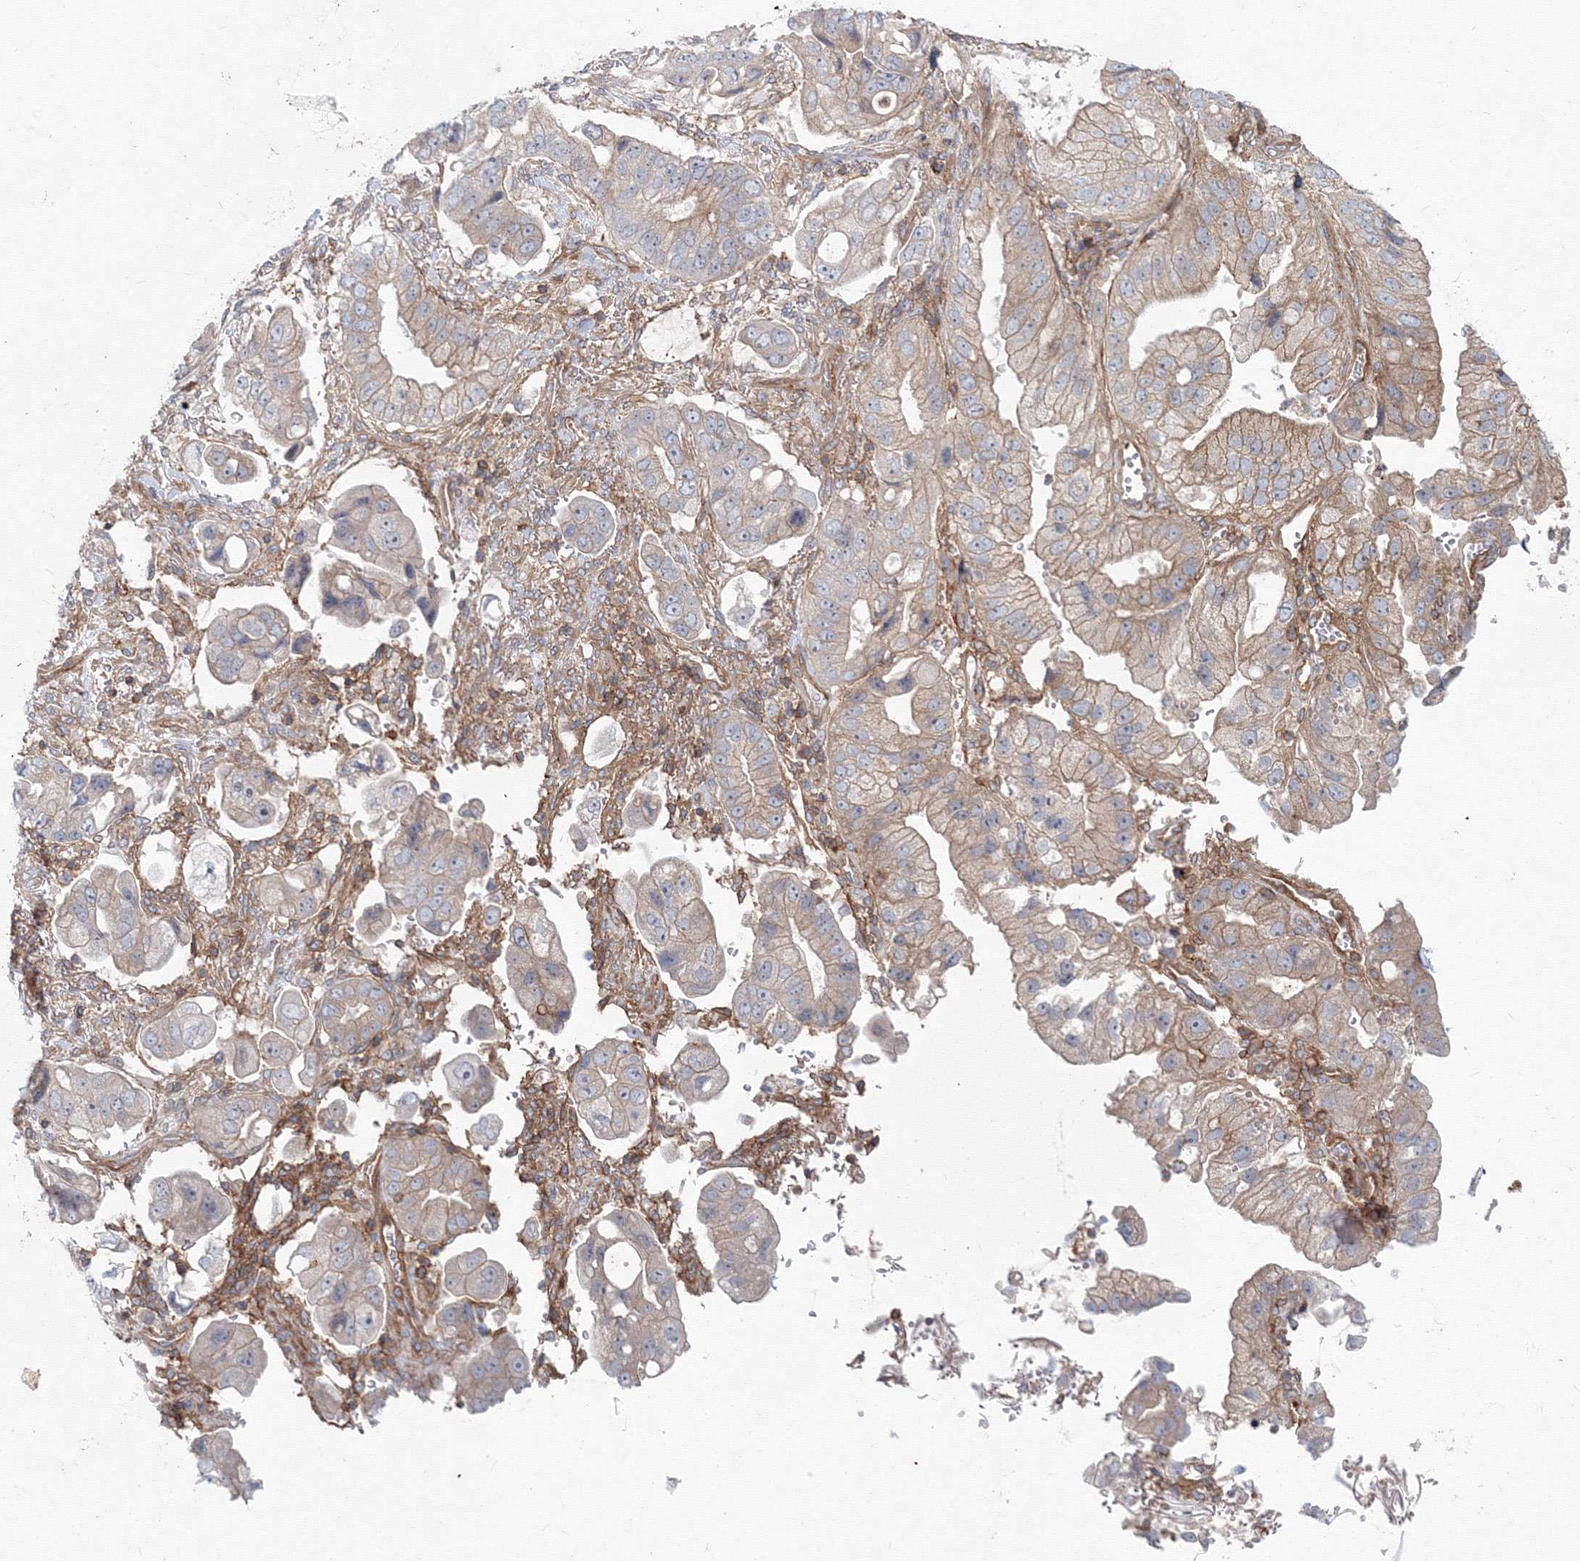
{"staining": {"intensity": "weak", "quantity": "25%-75%", "location": "cytoplasmic/membranous"}, "tissue": "stomach cancer", "cell_type": "Tumor cells", "image_type": "cancer", "snomed": [{"axis": "morphology", "description": "Adenocarcinoma, NOS"}, {"axis": "topography", "description": "Stomach"}], "caption": "The histopathology image demonstrates a brown stain indicating the presence of a protein in the cytoplasmic/membranous of tumor cells in stomach cancer. (Stains: DAB (3,3'-diaminobenzidine) in brown, nuclei in blue, Microscopy: brightfield microscopy at high magnification).", "gene": "SH3PXD2A", "patient": {"sex": "male", "age": 62}}